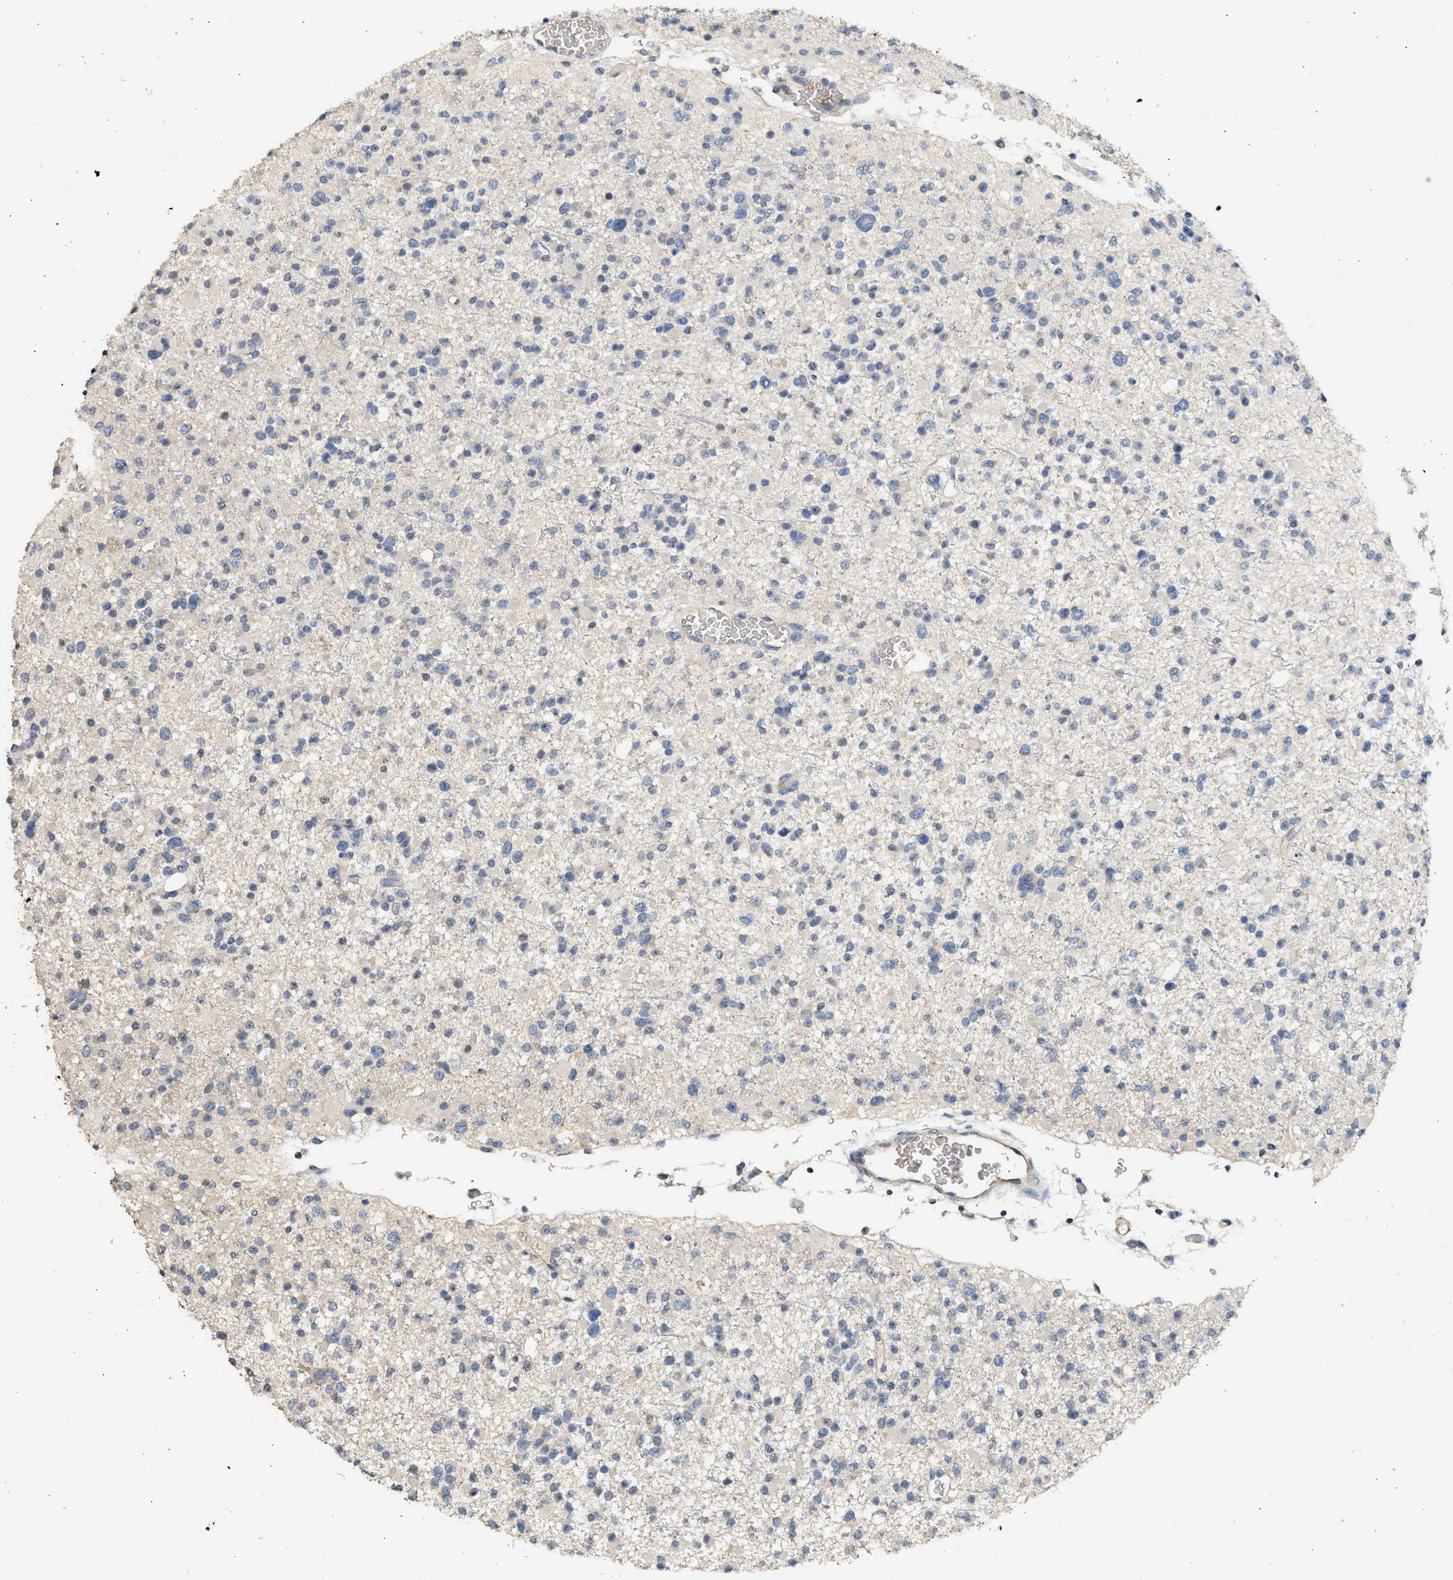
{"staining": {"intensity": "negative", "quantity": "none", "location": "none"}, "tissue": "glioma", "cell_type": "Tumor cells", "image_type": "cancer", "snomed": [{"axis": "morphology", "description": "Glioma, malignant, Low grade"}, {"axis": "topography", "description": "Brain"}], "caption": "Tumor cells are negative for brown protein staining in glioma. (Brightfield microscopy of DAB IHC at high magnification).", "gene": "SULT2A1", "patient": {"sex": "female", "age": 22}}